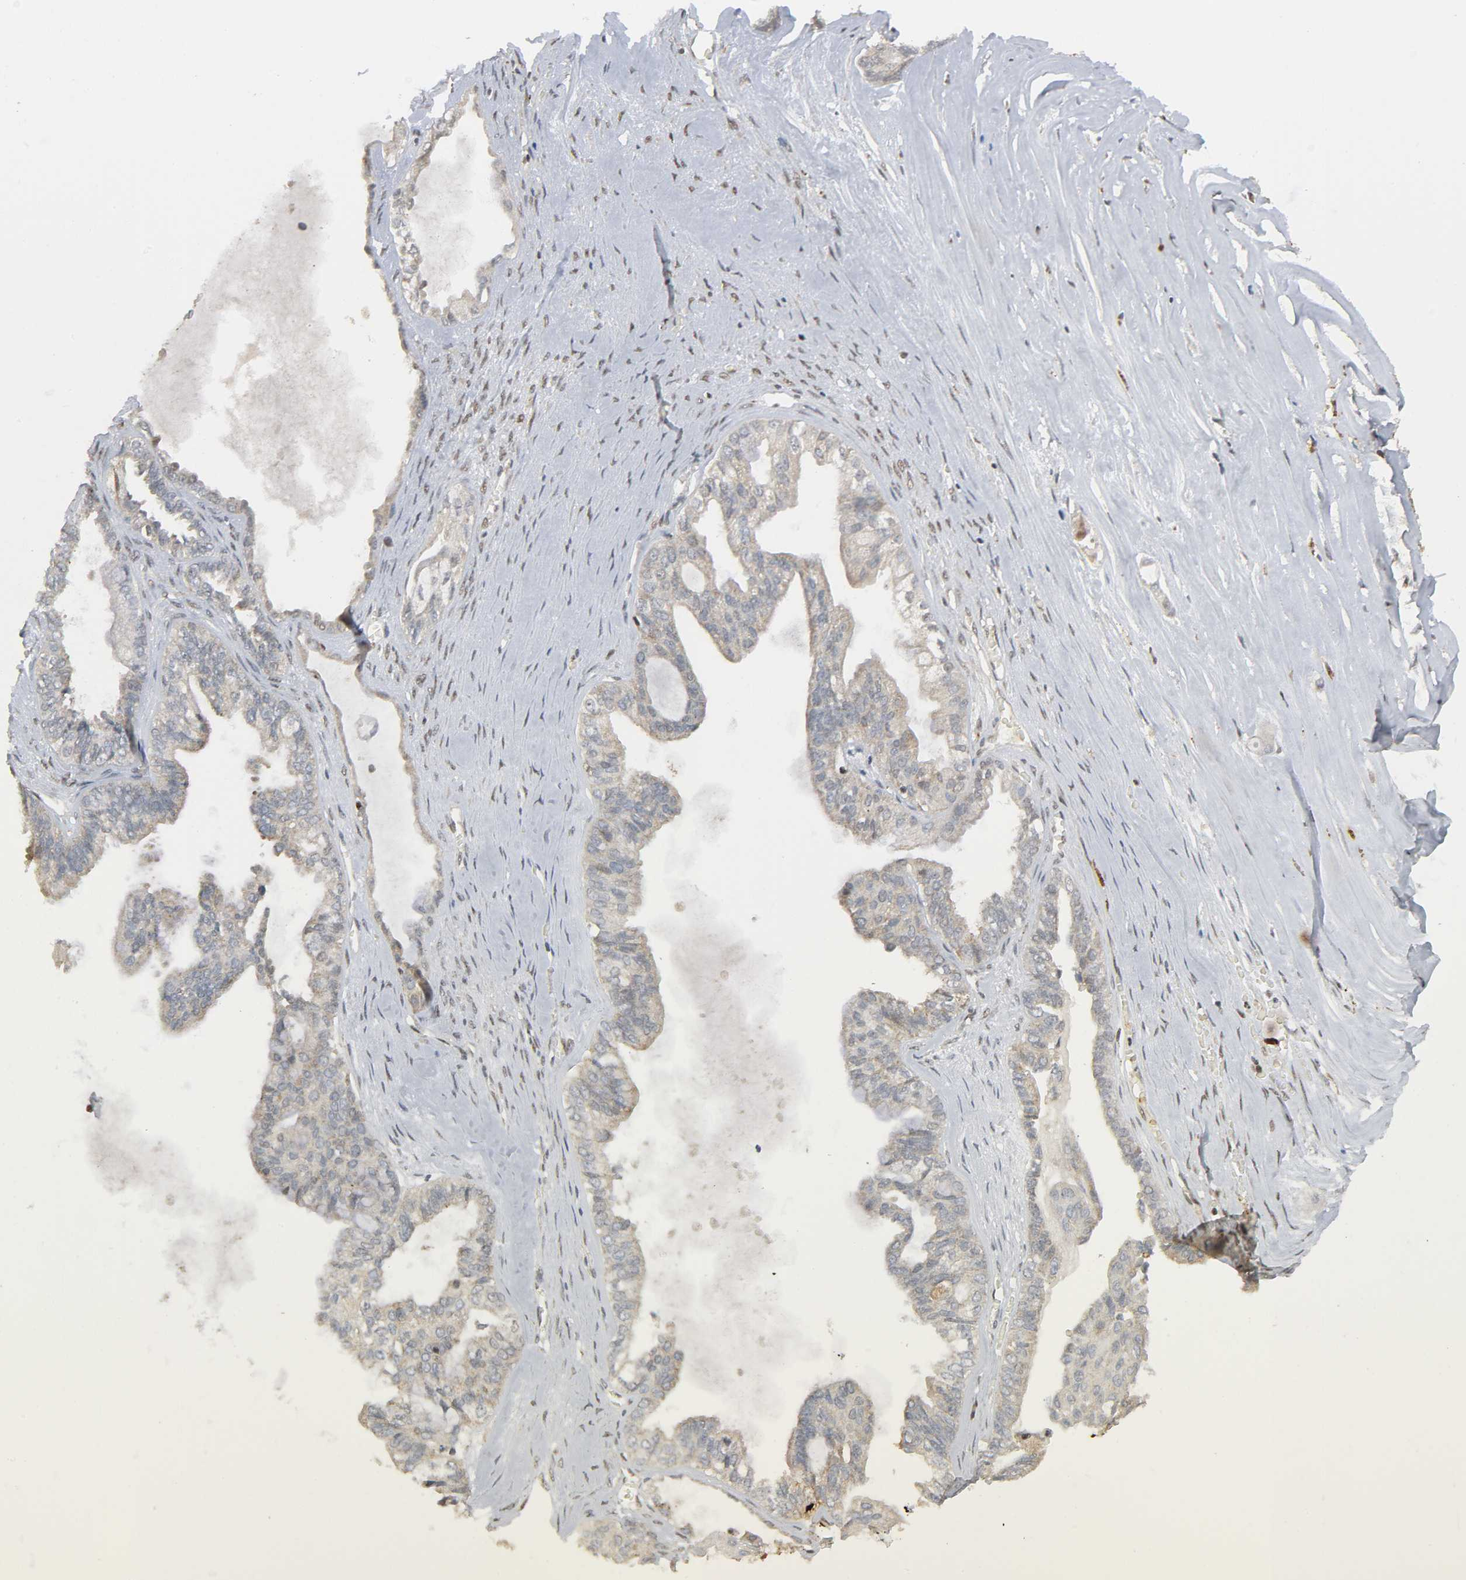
{"staining": {"intensity": "weak", "quantity": "25%-75%", "location": "cytoplasmic/membranous"}, "tissue": "ovarian cancer", "cell_type": "Tumor cells", "image_type": "cancer", "snomed": [{"axis": "morphology", "description": "Carcinoma, NOS"}, {"axis": "morphology", "description": "Carcinoma, endometroid"}, {"axis": "topography", "description": "Ovary"}], "caption": "Protein expression analysis of human ovarian cancer reveals weak cytoplasmic/membranous positivity in about 25%-75% of tumor cells. The protein of interest is shown in brown color, while the nuclei are stained blue.", "gene": "KAT2B", "patient": {"sex": "female", "age": 50}}